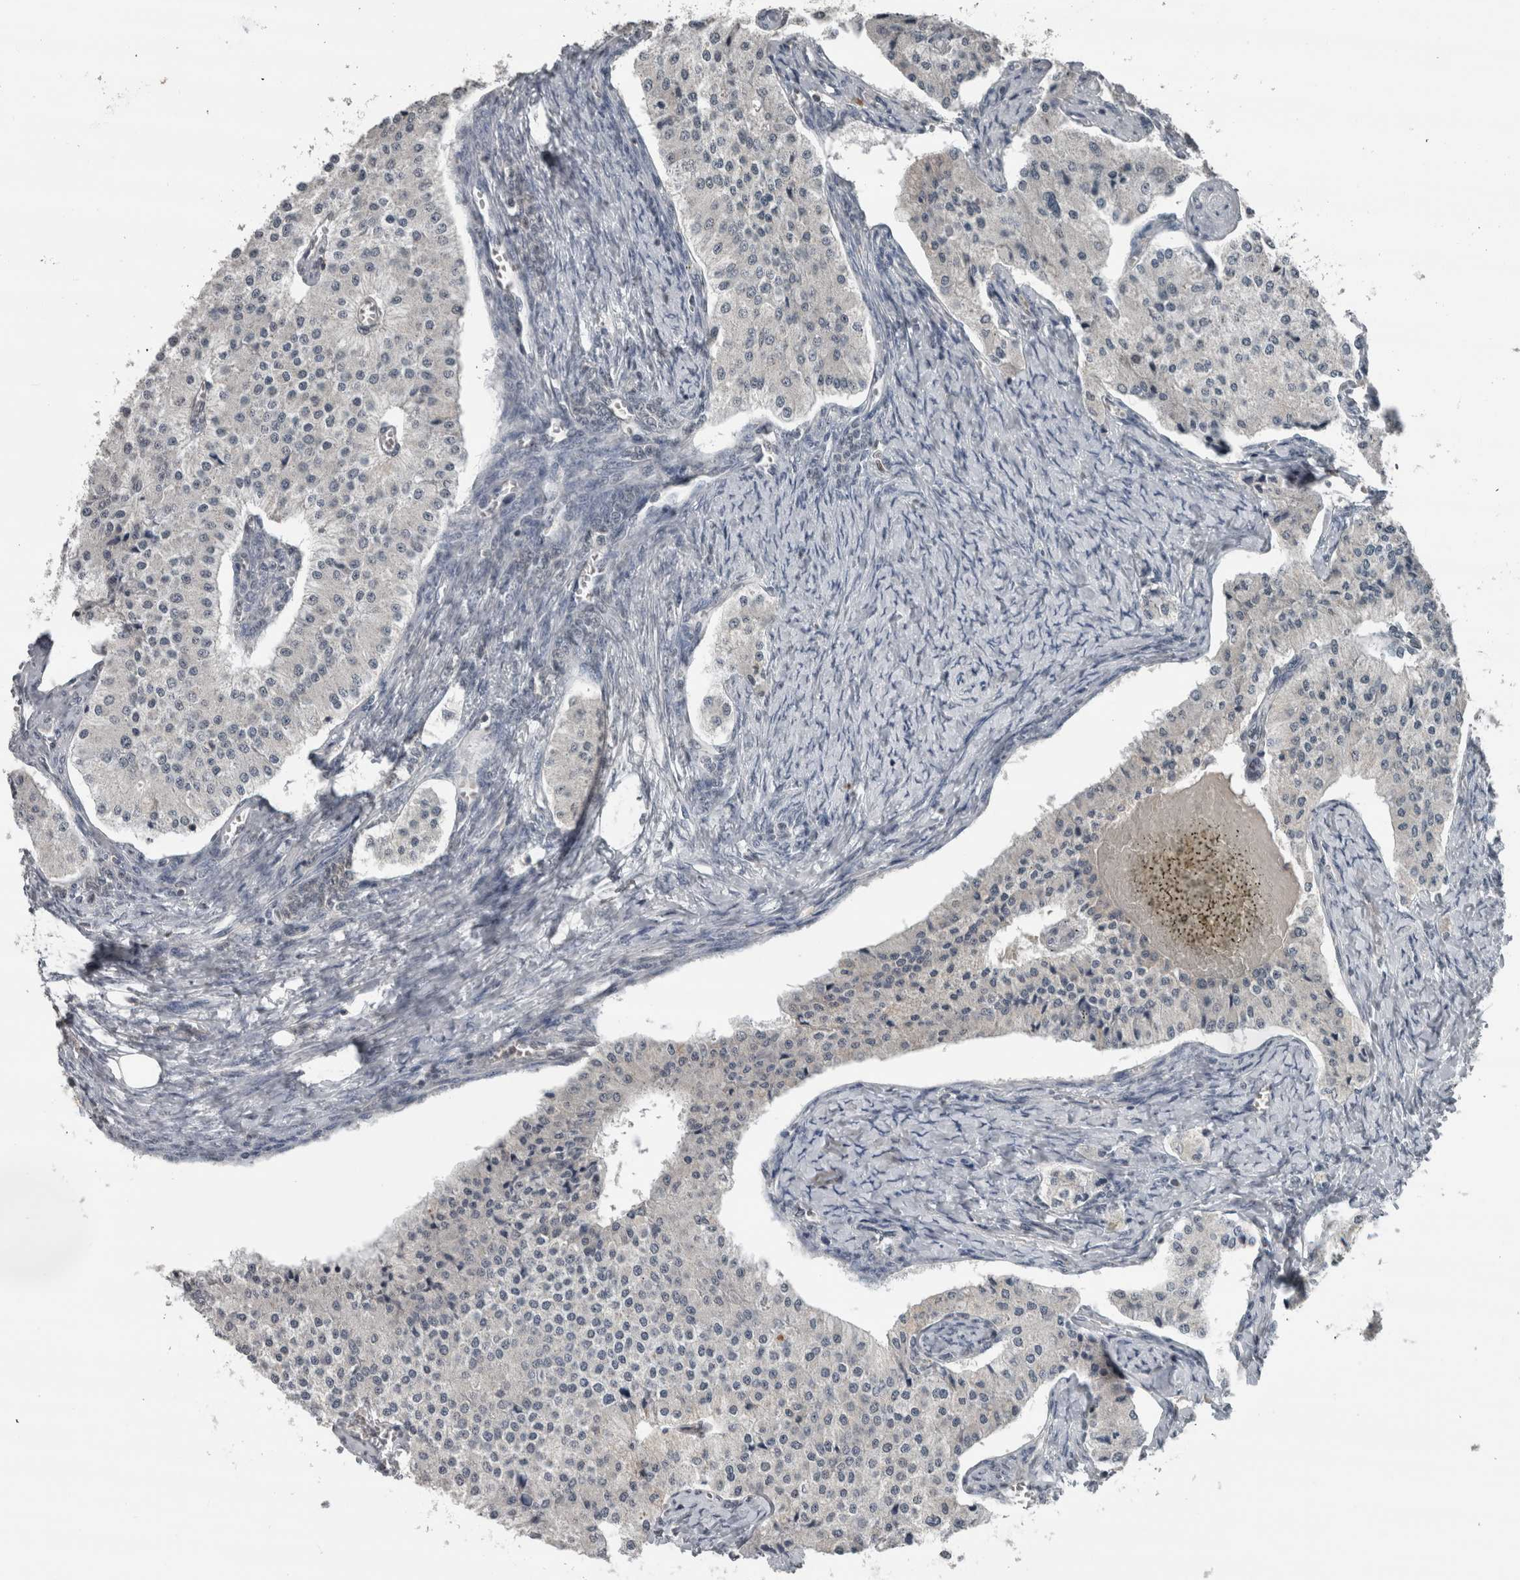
{"staining": {"intensity": "negative", "quantity": "none", "location": "none"}, "tissue": "carcinoid", "cell_type": "Tumor cells", "image_type": "cancer", "snomed": [{"axis": "morphology", "description": "Carcinoid, malignant, NOS"}, {"axis": "topography", "description": "Colon"}], "caption": "The image exhibits no staining of tumor cells in malignant carcinoid. Nuclei are stained in blue.", "gene": "MAFF", "patient": {"sex": "female", "age": 52}}